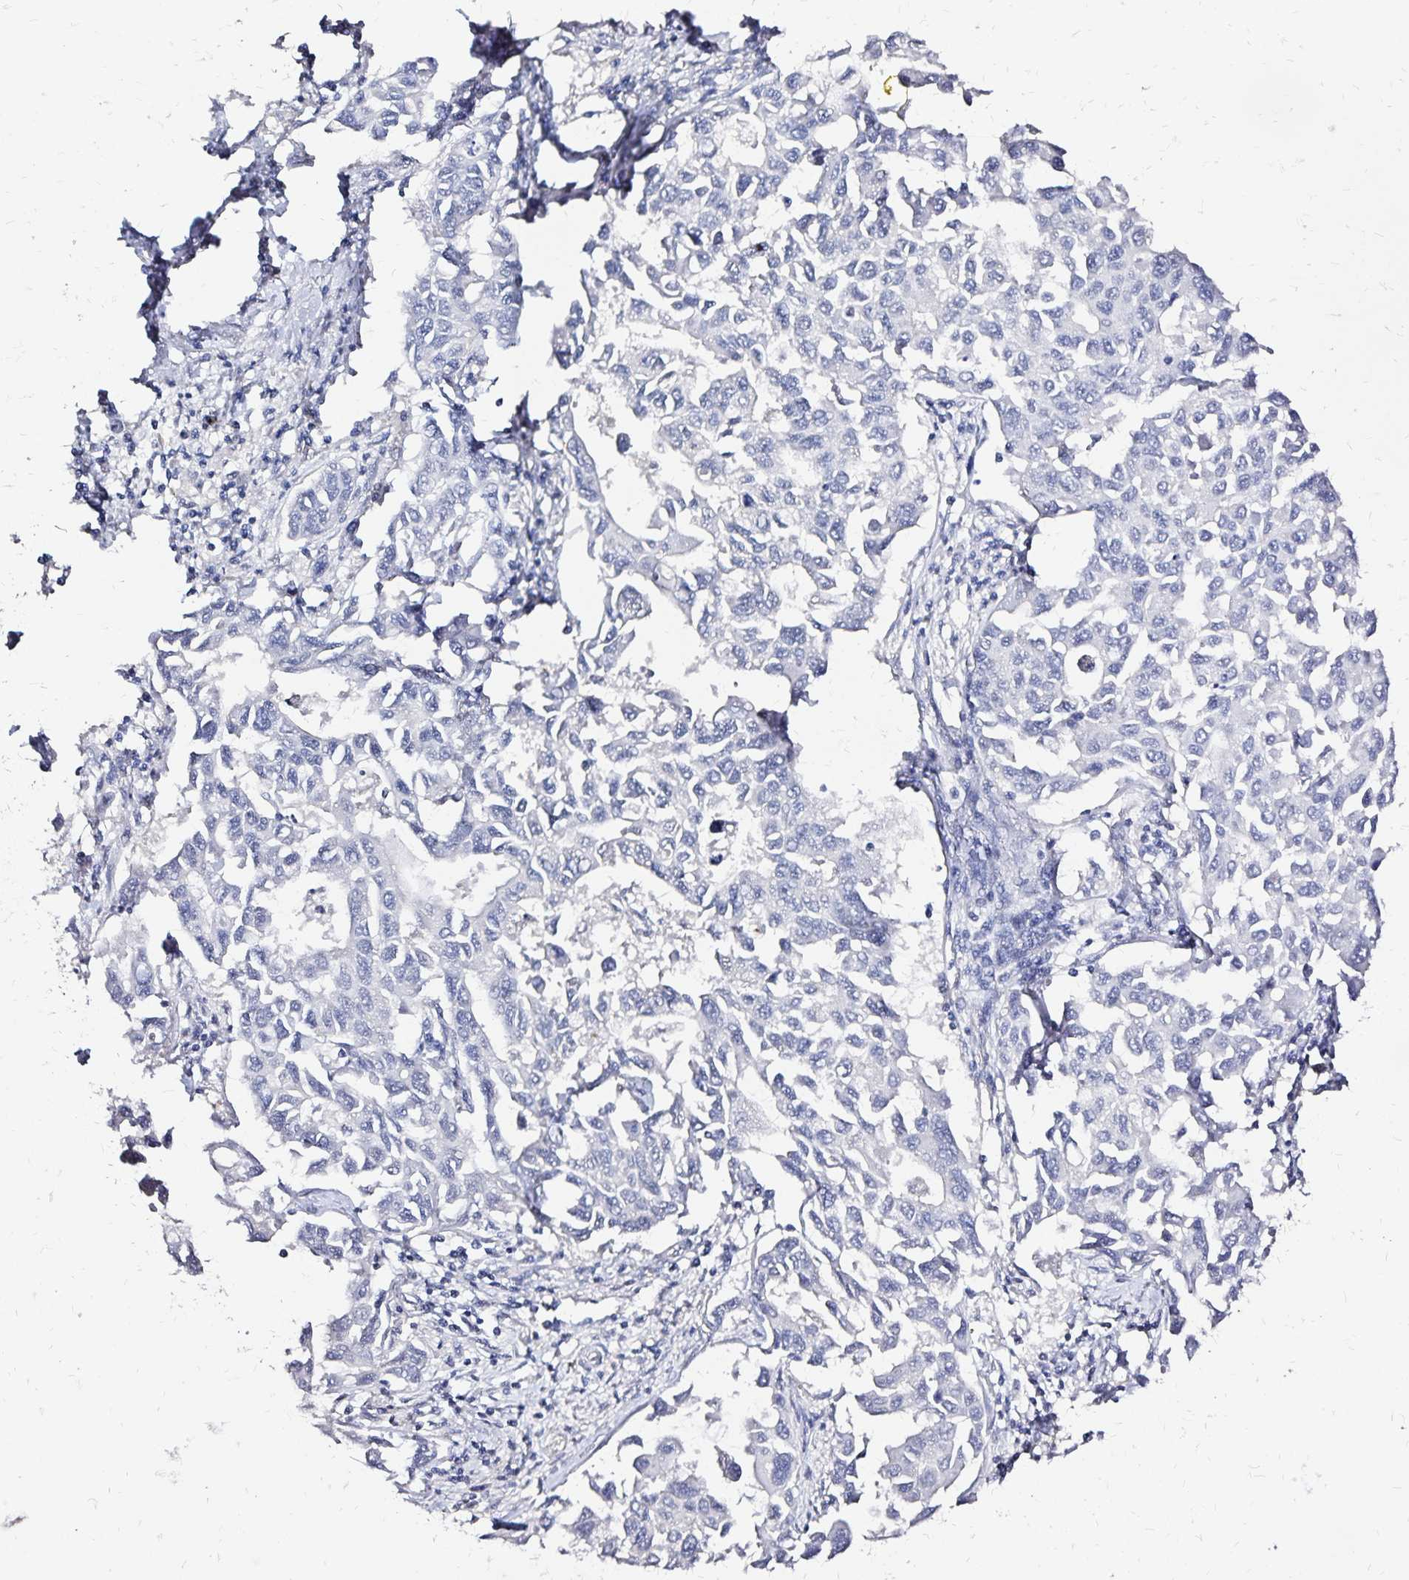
{"staining": {"intensity": "negative", "quantity": "none", "location": "none"}, "tissue": "lung cancer", "cell_type": "Tumor cells", "image_type": "cancer", "snomed": [{"axis": "morphology", "description": "Adenocarcinoma, NOS"}, {"axis": "topography", "description": "Lung"}], "caption": "Immunohistochemistry (IHC) photomicrograph of lung cancer stained for a protein (brown), which shows no staining in tumor cells. (Stains: DAB IHC with hematoxylin counter stain, Microscopy: brightfield microscopy at high magnification).", "gene": "SLC5A1", "patient": {"sex": "male", "age": 64}}